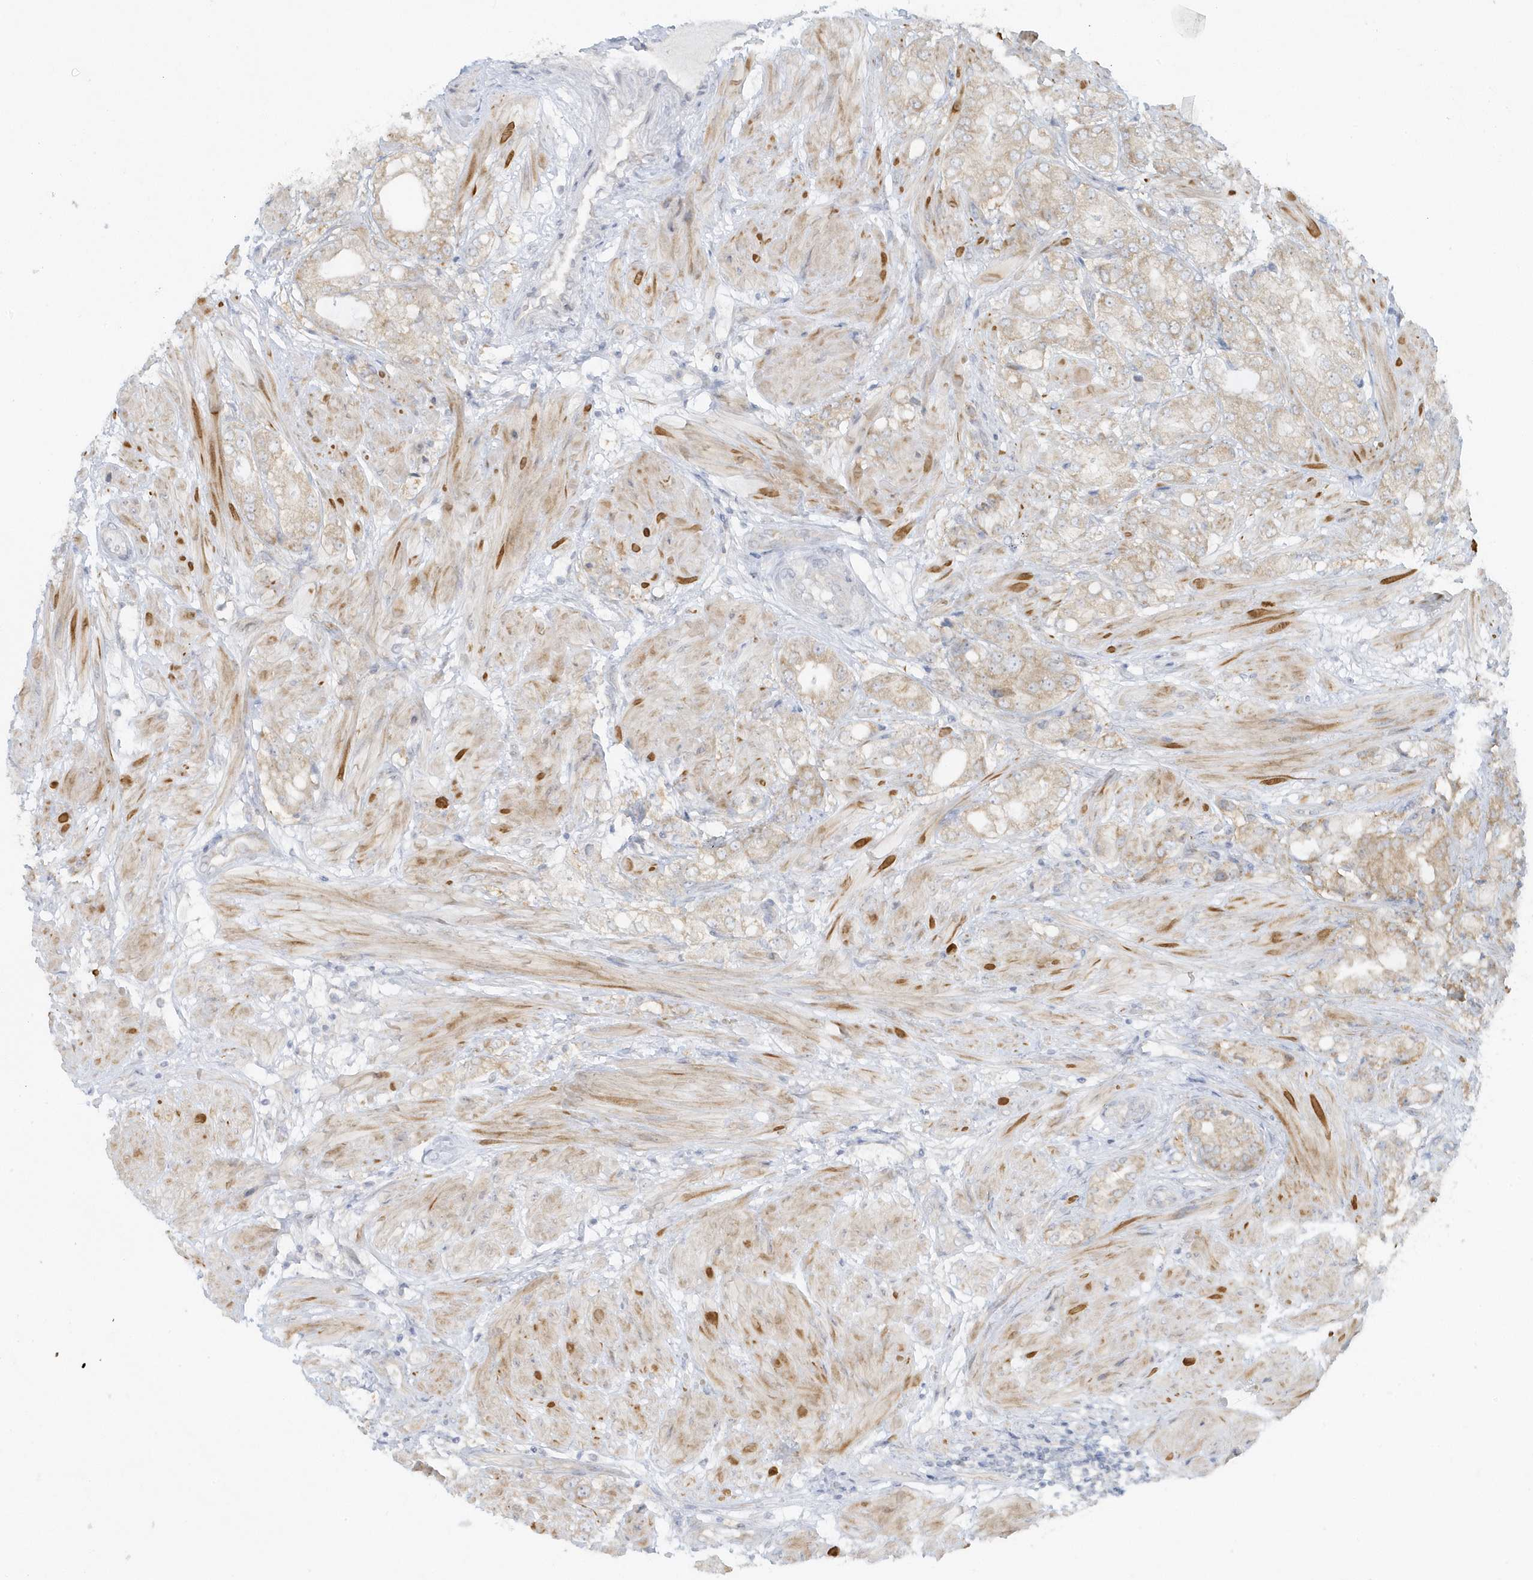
{"staining": {"intensity": "weak", "quantity": ">75%", "location": "cytoplasmic/membranous"}, "tissue": "prostate cancer", "cell_type": "Tumor cells", "image_type": "cancer", "snomed": [{"axis": "morphology", "description": "Adenocarcinoma, High grade"}, {"axis": "topography", "description": "Prostate"}], "caption": "Prostate high-grade adenocarcinoma was stained to show a protein in brown. There is low levels of weak cytoplasmic/membranous positivity in about >75% of tumor cells.", "gene": "SCN3A", "patient": {"sex": "male", "age": 50}}